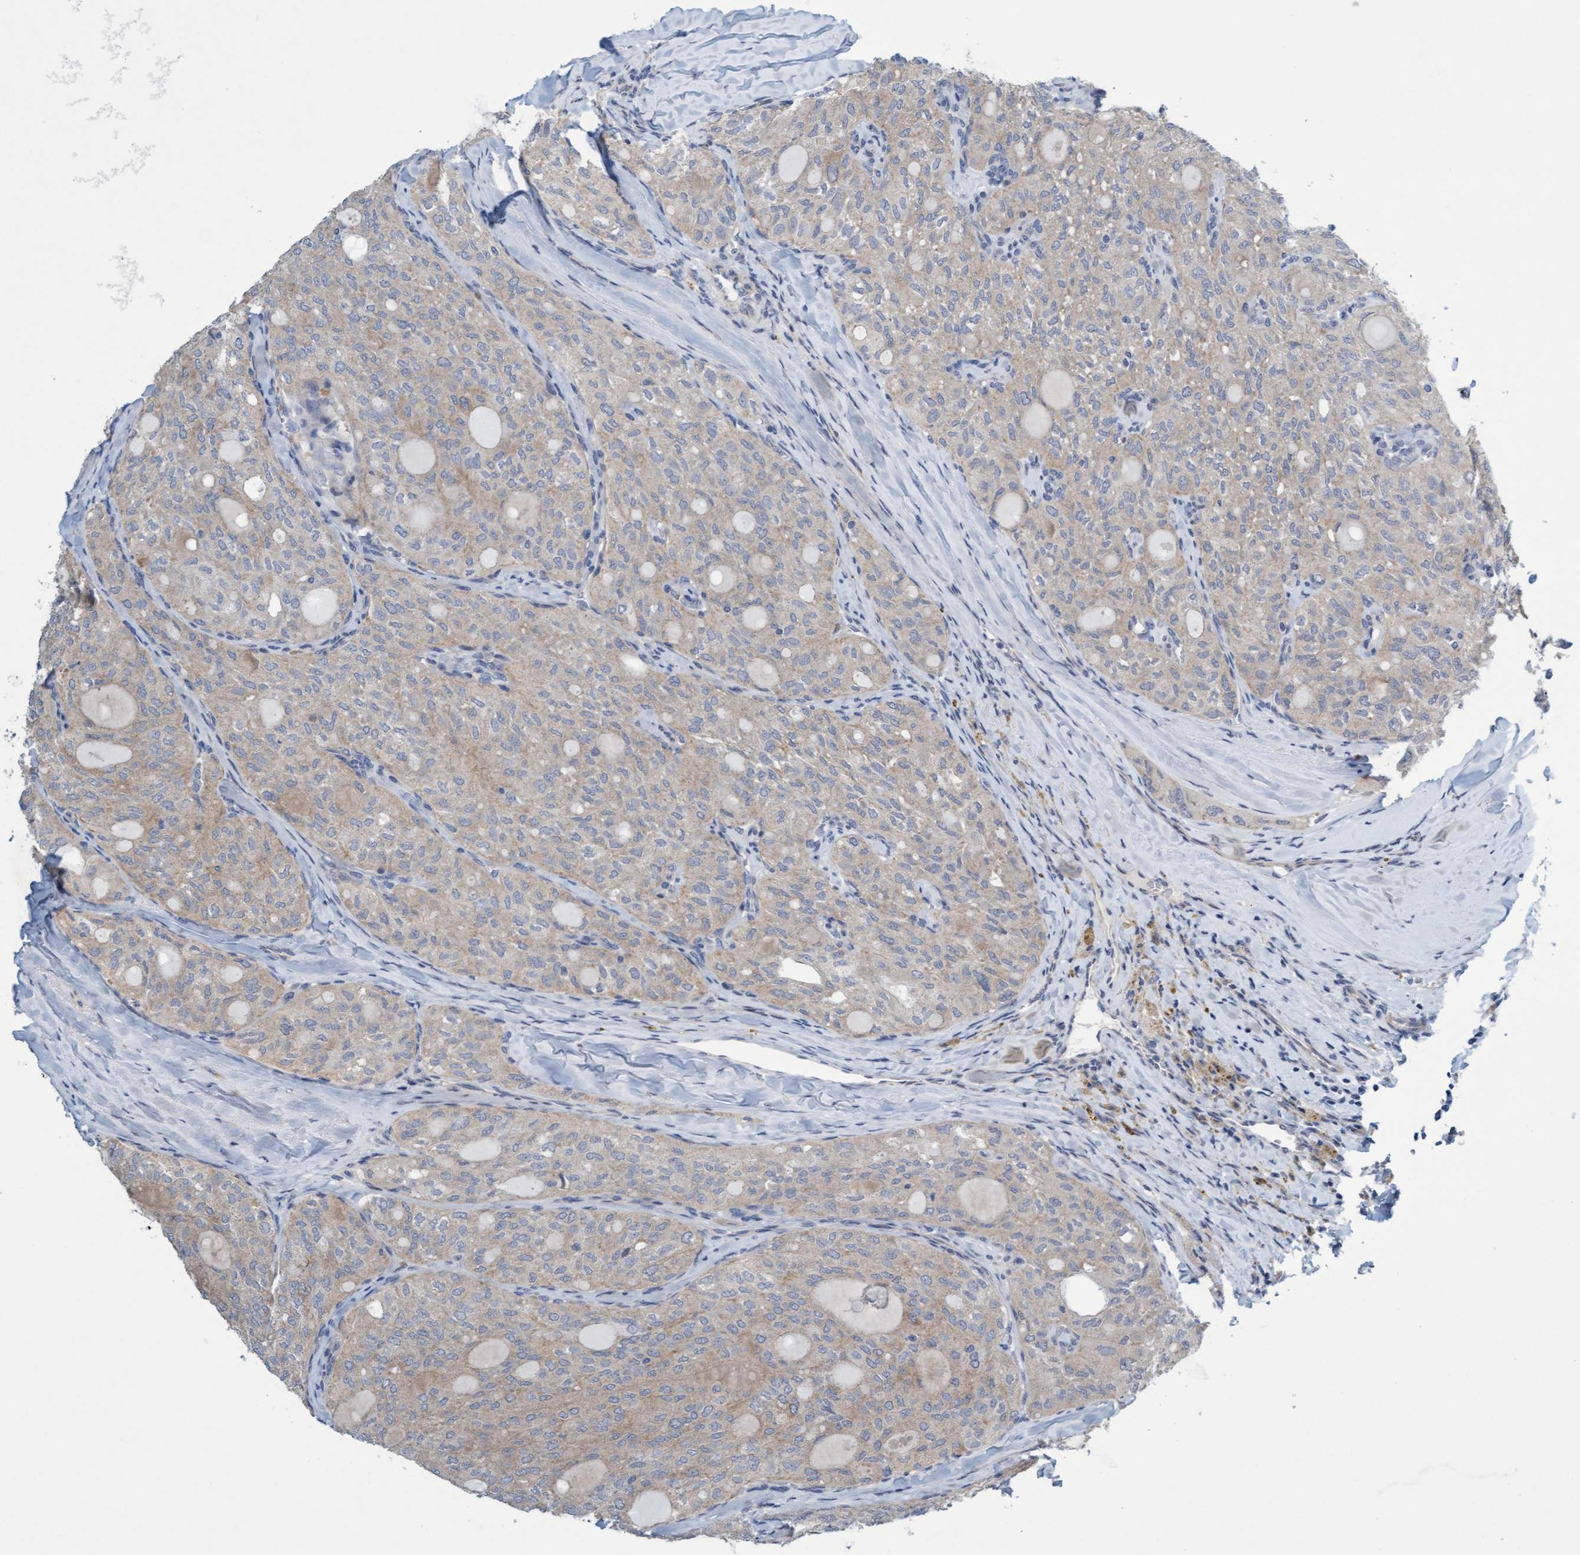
{"staining": {"intensity": "weak", "quantity": ">75%", "location": "cytoplasmic/membranous"}, "tissue": "thyroid cancer", "cell_type": "Tumor cells", "image_type": "cancer", "snomed": [{"axis": "morphology", "description": "Follicular adenoma carcinoma, NOS"}, {"axis": "topography", "description": "Thyroid gland"}], "caption": "Protein expression analysis of thyroid follicular adenoma carcinoma reveals weak cytoplasmic/membranous expression in about >75% of tumor cells.", "gene": "DDHD2", "patient": {"sex": "male", "age": 75}}